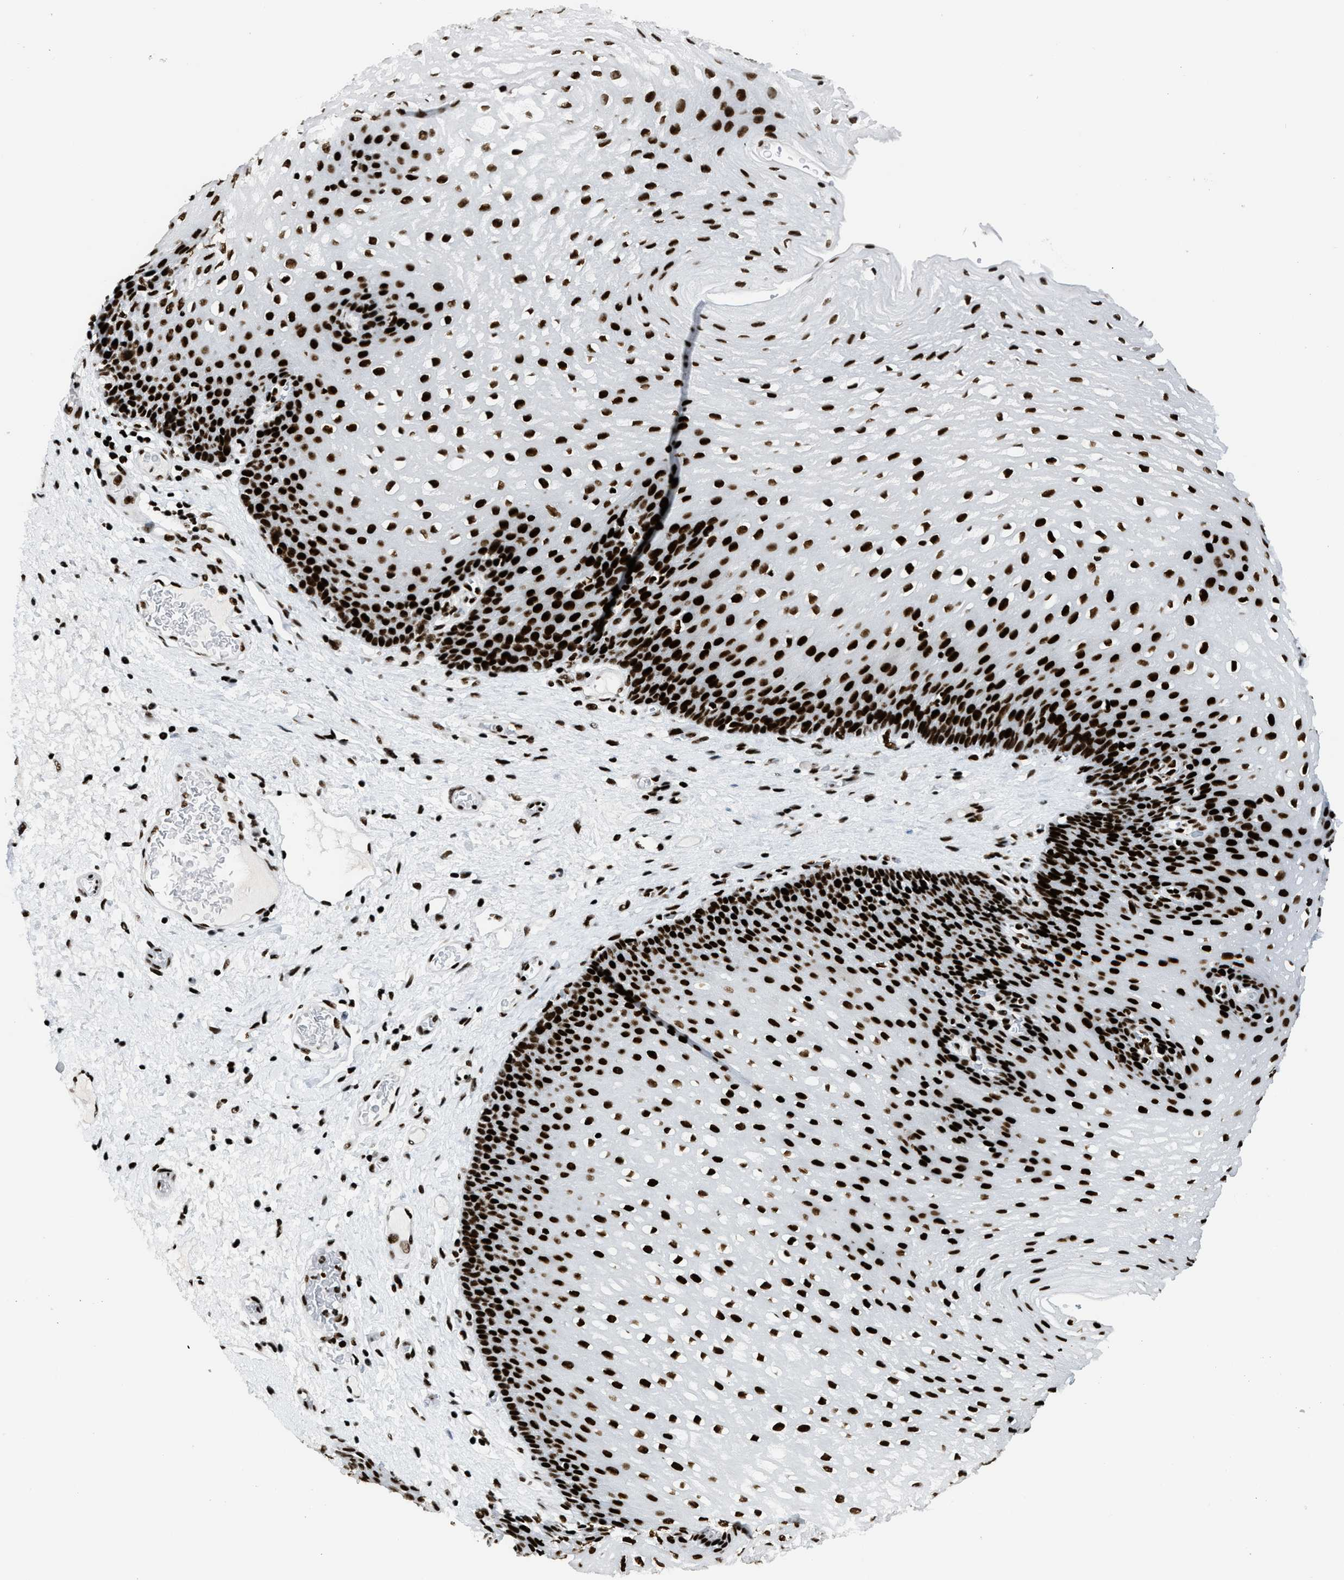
{"staining": {"intensity": "strong", "quantity": ">75%", "location": "nuclear"}, "tissue": "esophagus", "cell_type": "Squamous epithelial cells", "image_type": "normal", "snomed": [{"axis": "morphology", "description": "Normal tissue, NOS"}, {"axis": "topography", "description": "Esophagus"}], "caption": "Esophagus stained with immunohistochemistry reveals strong nuclear positivity in about >75% of squamous epithelial cells.", "gene": "PIF1", "patient": {"sex": "male", "age": 48}}